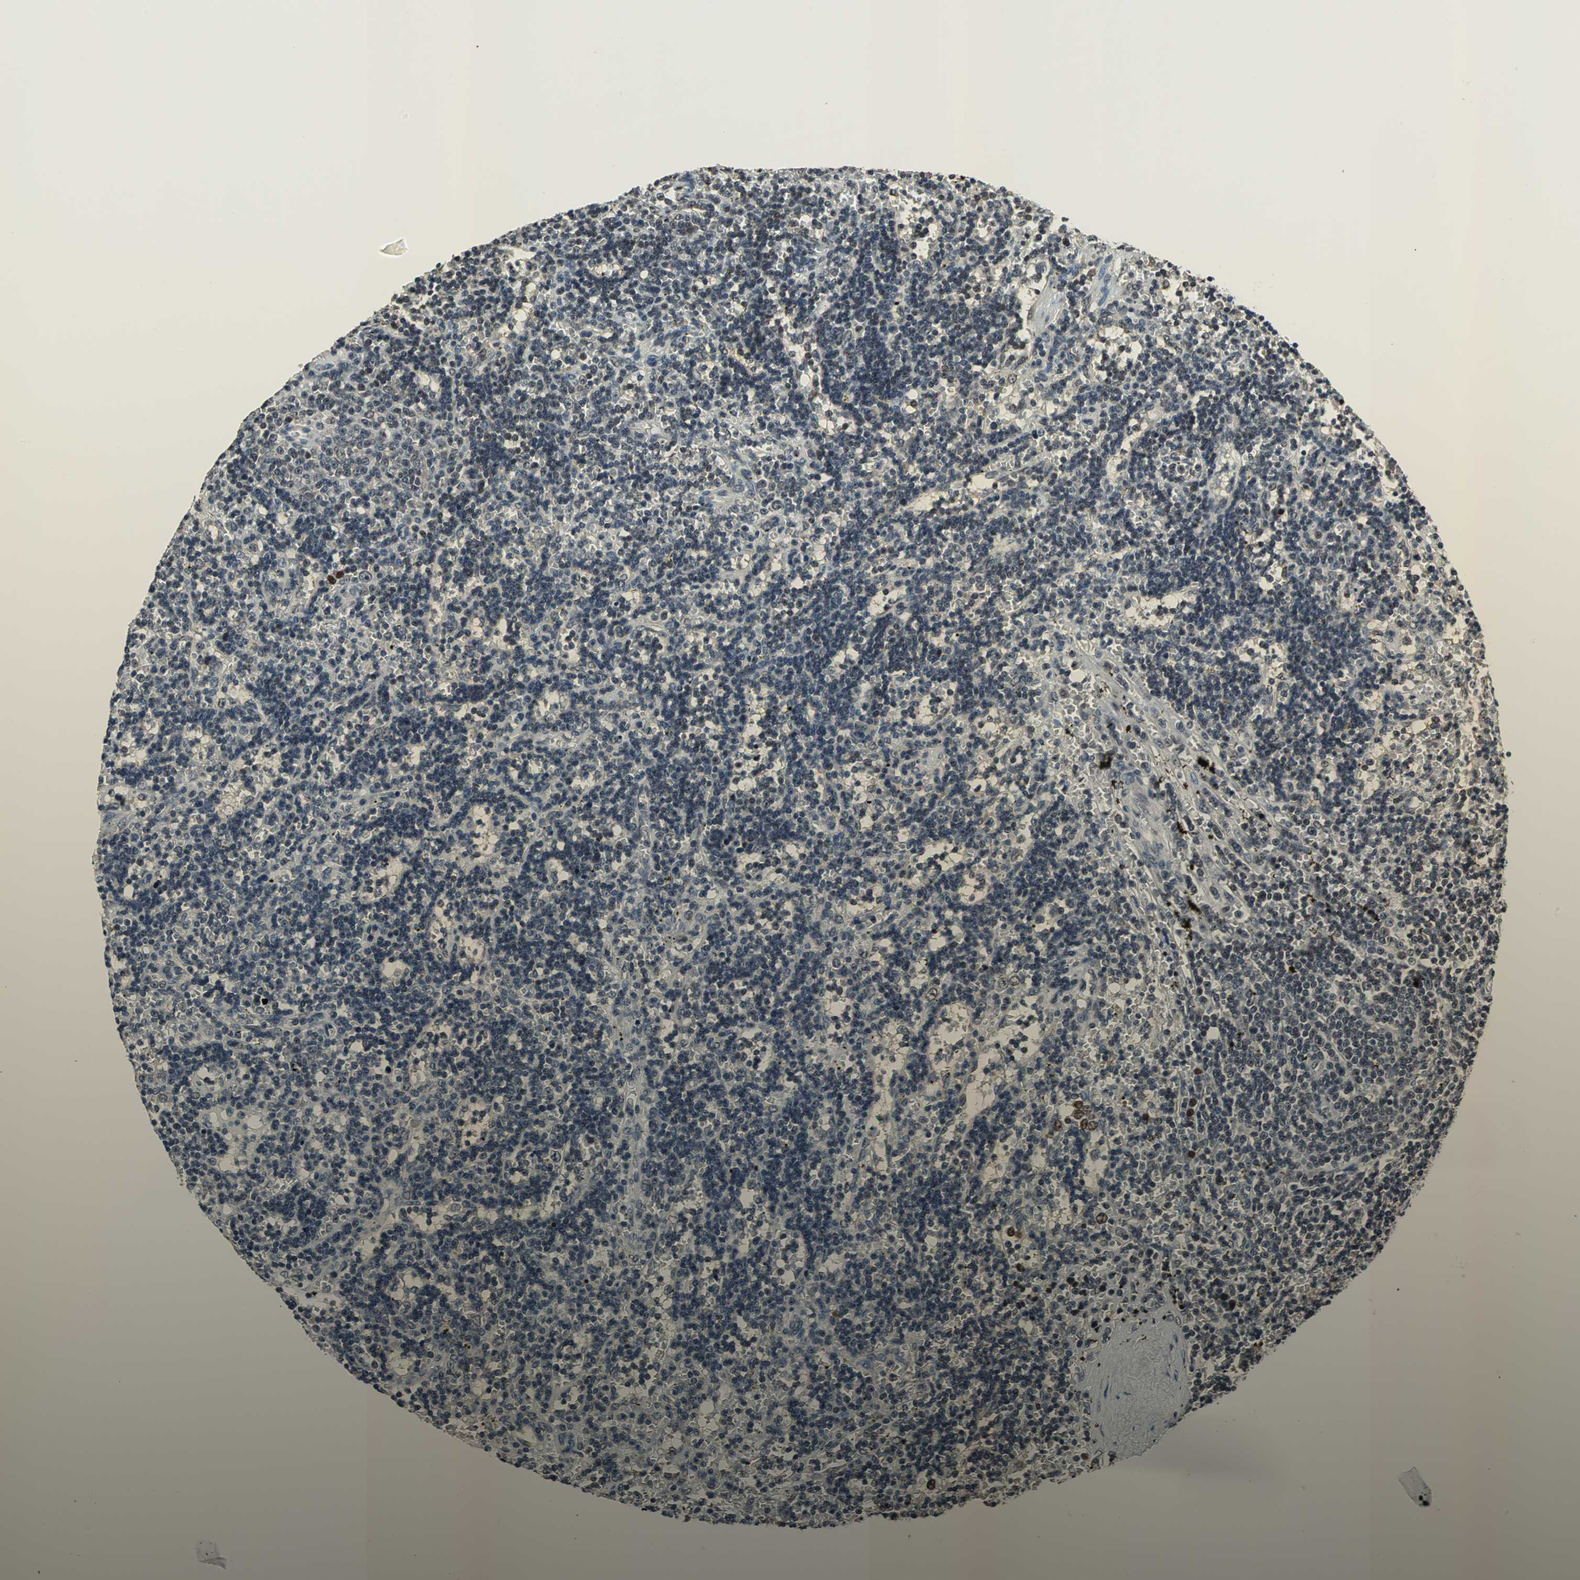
{"staining": {"intensity": "weak", "quantity": "<25%", "location": "nuclear"}, "tissue": "lymphoma", "cell_type": "Tumor cells", "image_type": "cancer", "snomed": [{"axis": "morphology", "description": "Malignant lymphoma, non-Hodgkin's type, Low grade"}, {"axis": "topography", "description": "Spleen"}], "caption": "Micrograph shows no significant protein positivity in tumor cells of lymphoma.", "gene": "REST", "patient": {"sex": "male", "age": 60}}